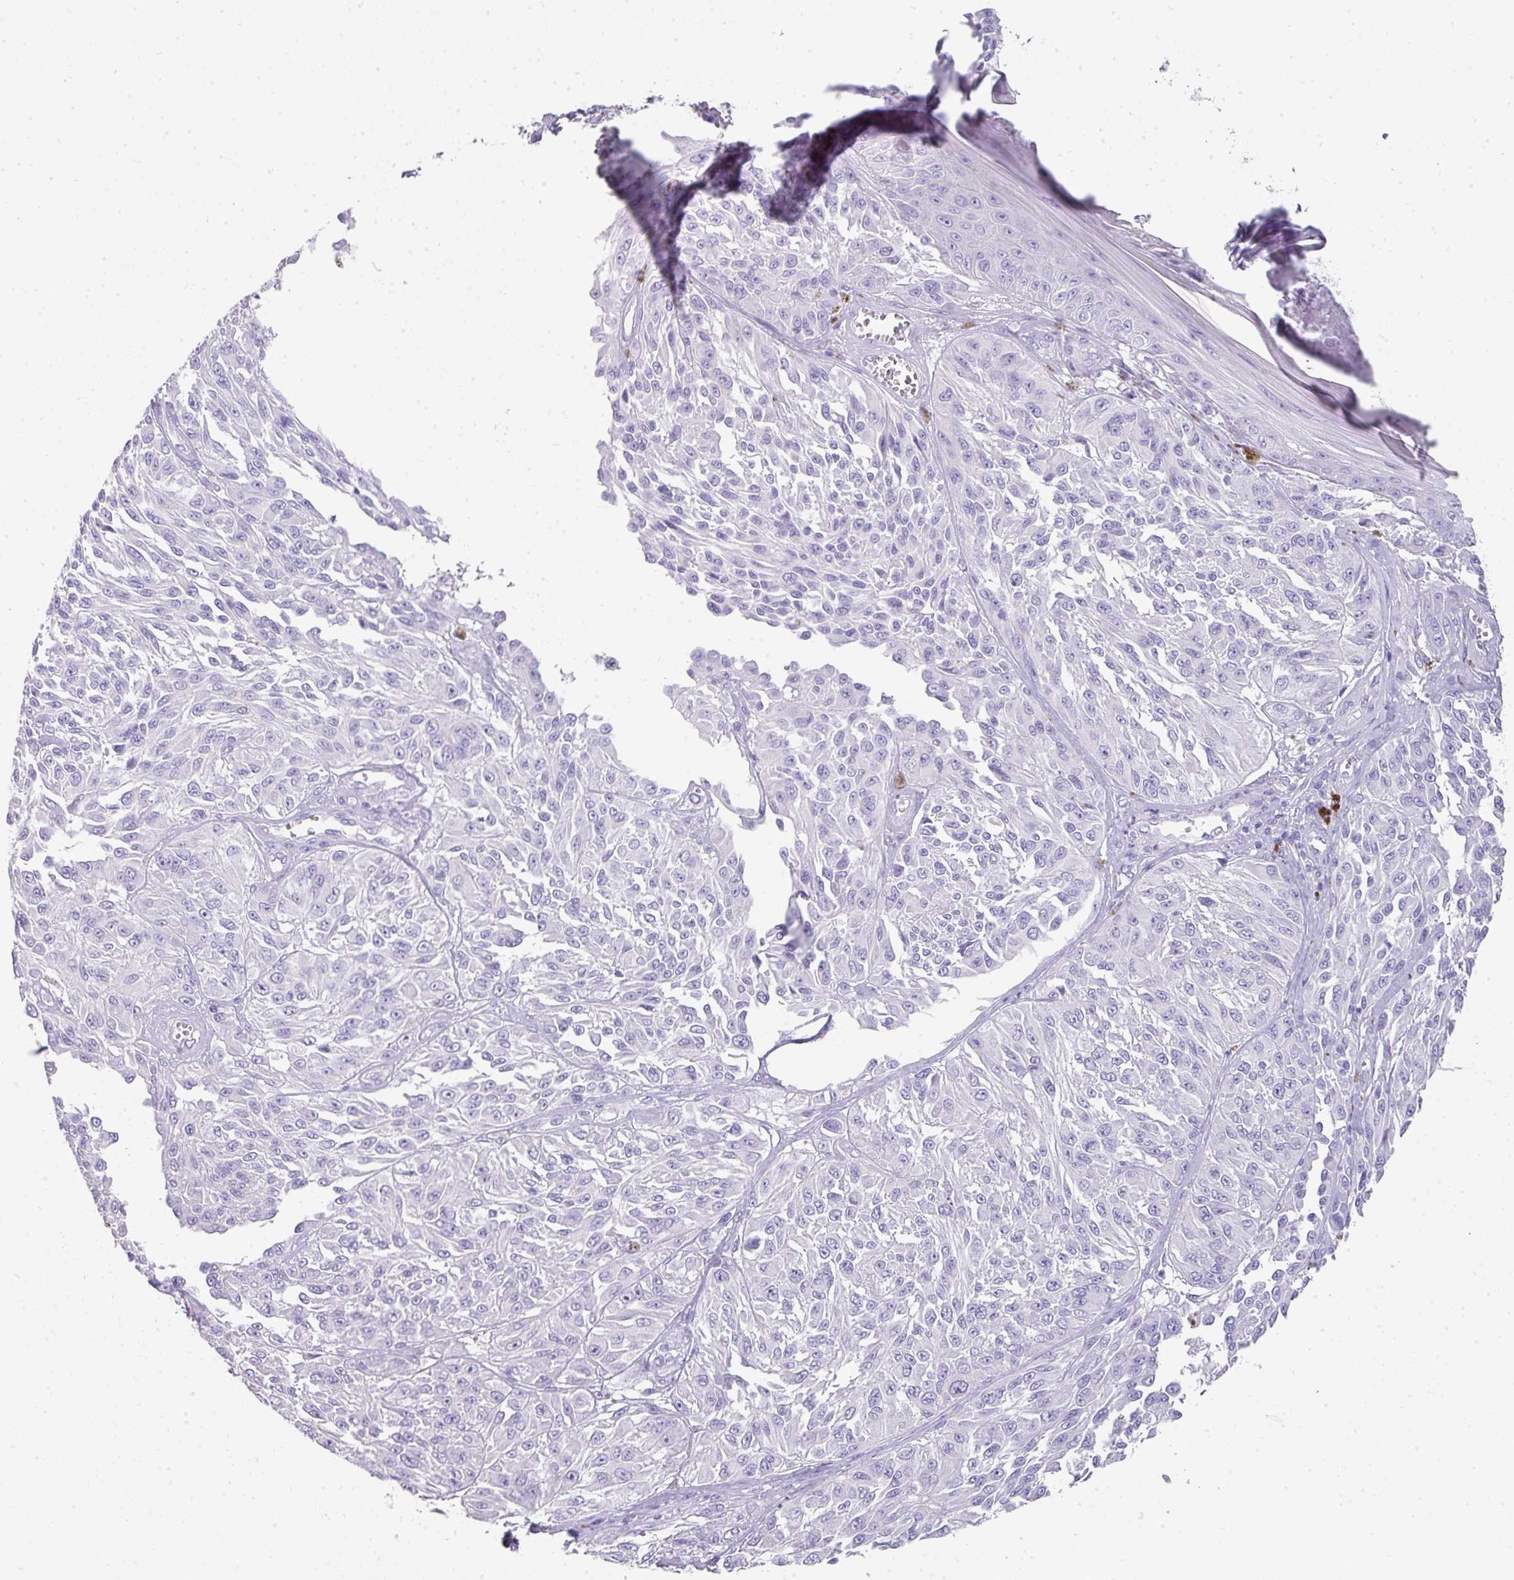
{"staining": {"intensity": "negative", "quantity": "none", "location": "none"}, "tissue": "melanoma", "cell_type": "Tumor cells", "image_type": "cancer", "snomed": [{"axis": "morphology", "description": "Malignant melanoma, NOS"}, {"axis": "topography", "description": "Skin"}], "caption": "A histopathology image of malignant melanoma stained for a protein reveals no brown staining in tumor cells.", "gene": "GLI4", "patient": {"sex": "male", "age": 94}}